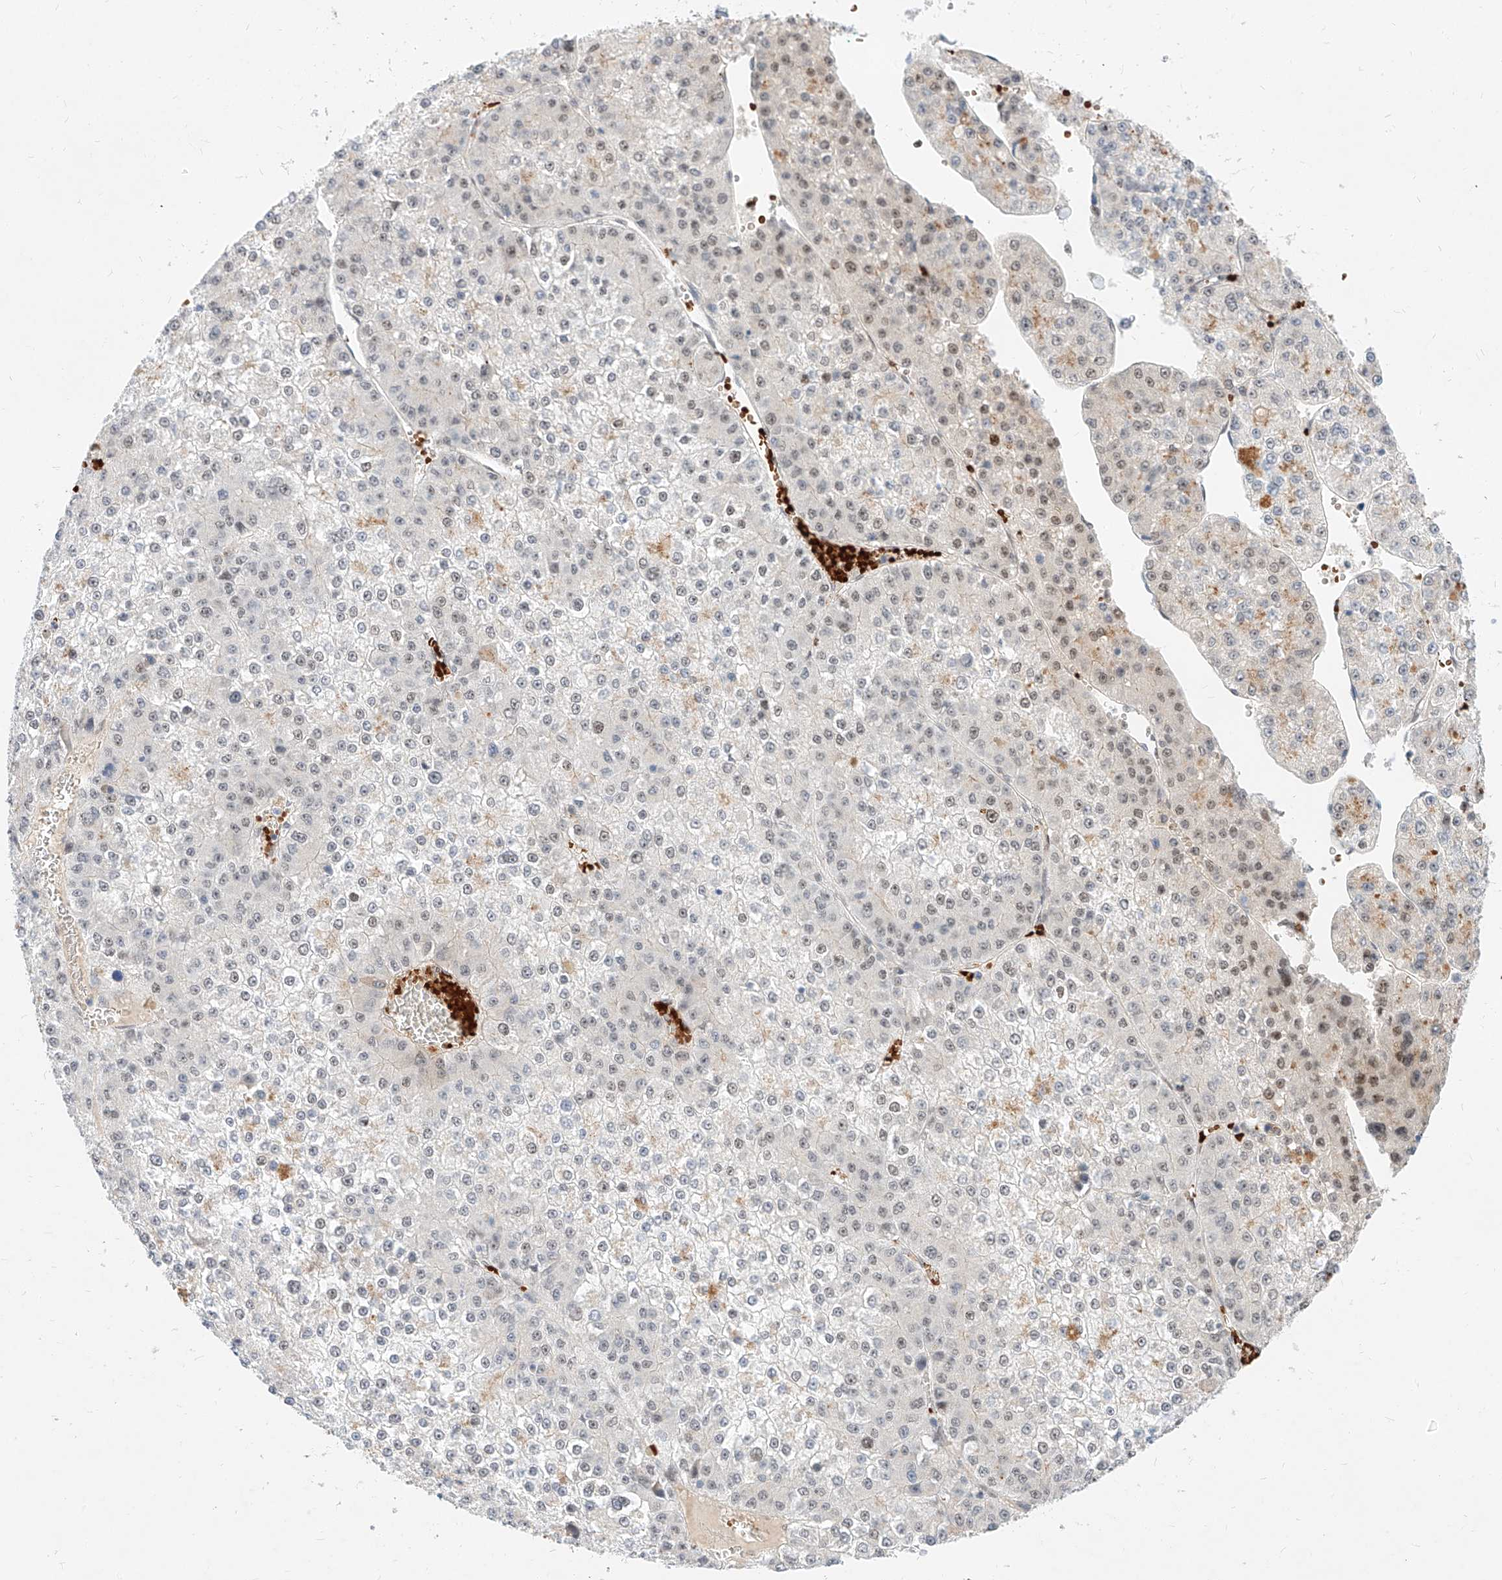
{"staining": {"intensity": "weak", "quantity": "25%-75%", "location": "nuclear"}, "tissue": "liver cancer", "cell_type": "Tumor cells", "image_type": "cancer", "snomed": [{"axis": "morphology", "description": "Carcinoma, Hepatocellular, NOS"}, {"axis": "topography", "description": "Liver"}], "caption": "Liver cancer (hepatocellular carcinoma) stained with a brown dye reveals weak nuclear positive staining in about 25%-75% of tumor cells.", "gene": "CBX8", "patient": {"sex": "female", "age": 73}}